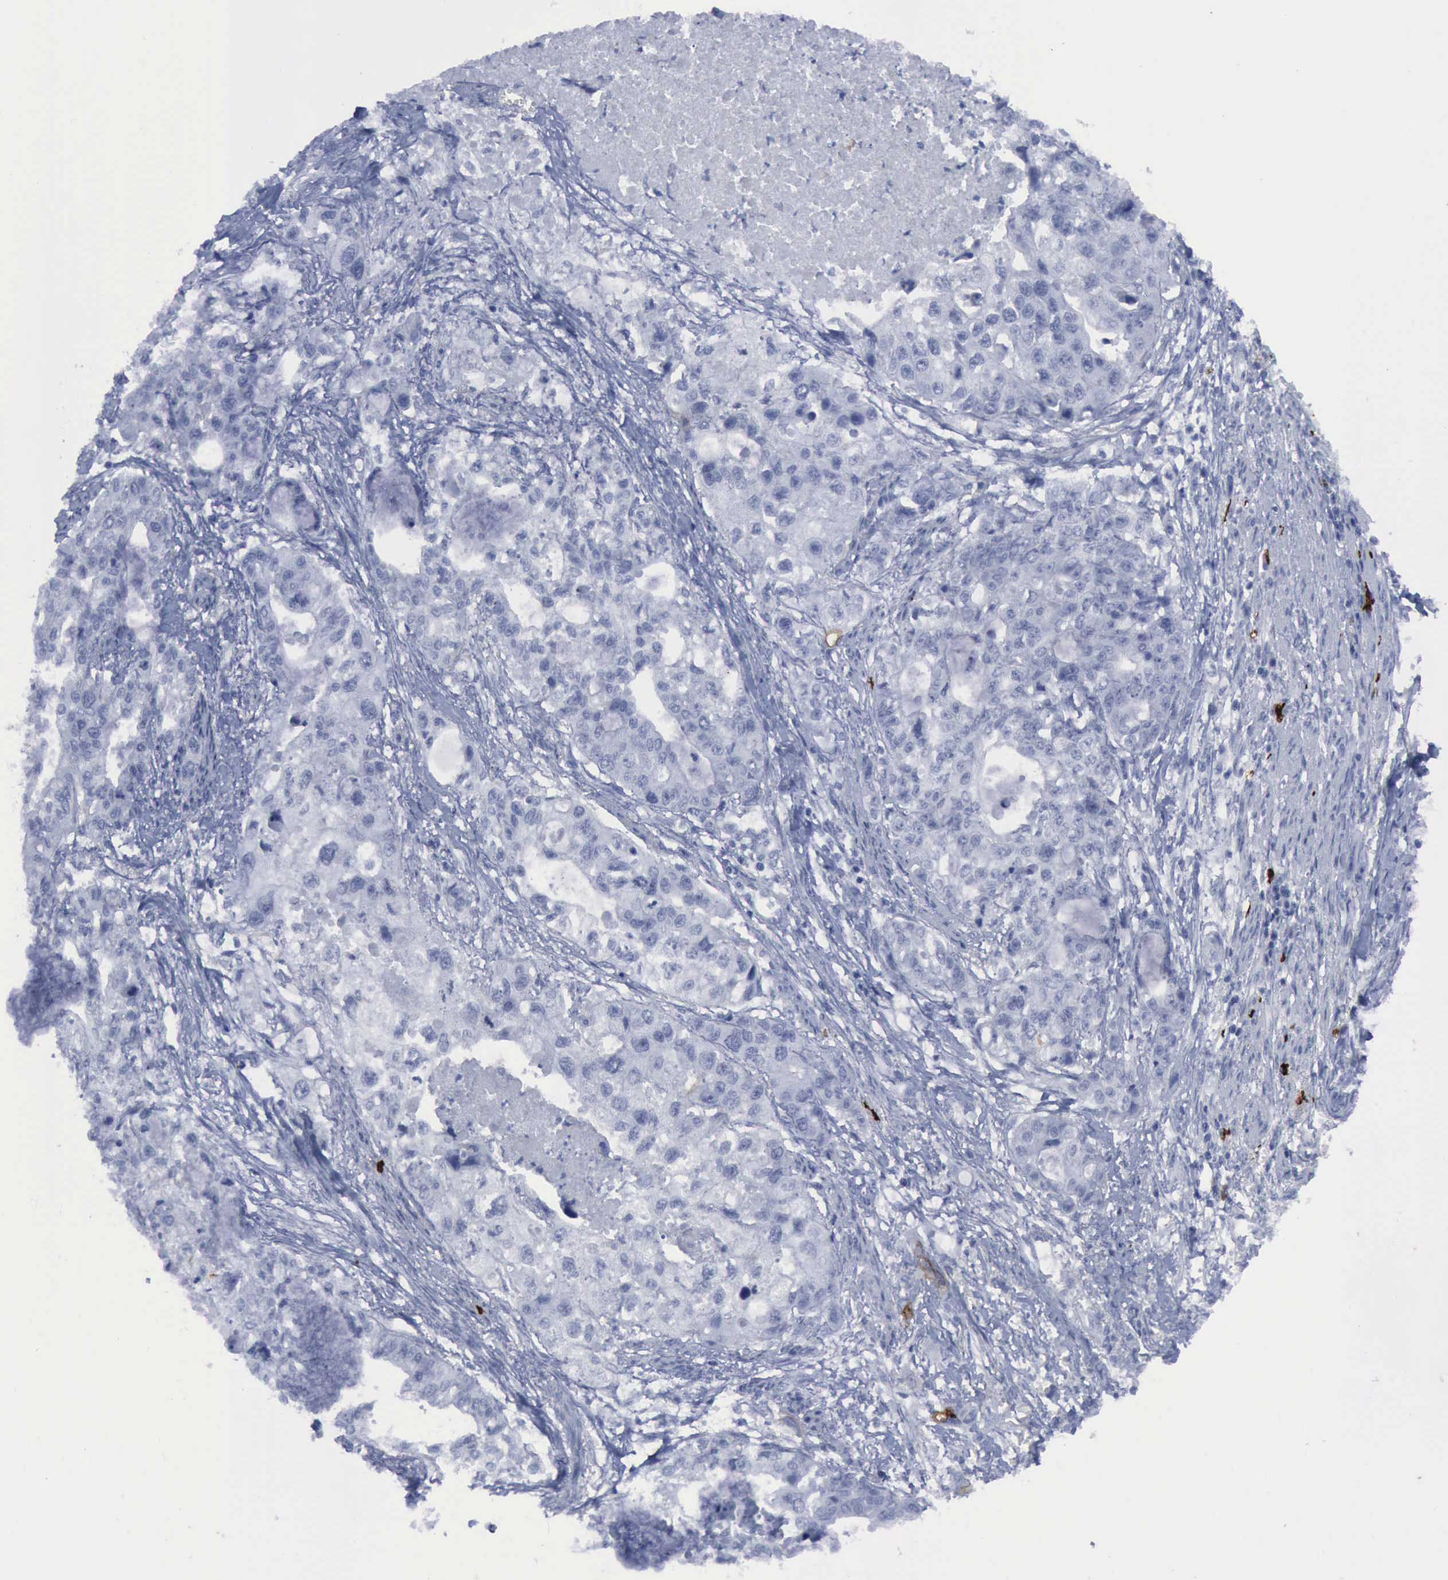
{"staining": {"intensity": "negative", "quantity": "none", "location": "none"}, "tissue": "stomach cancer", "cell_type": "Tumor cells", "image_type": "cancer", "snomed": [{"axis": "morphology", "description": "Adenocarcinoma, NOS"}, {"axis": "topography", "description": "Stomach, upper"}], "caption": "The immunohistochemistry (IHC) micrograph has no significant expression in tumor cells of stomach cancer tissue.", "gene": "NGFR", "patient": {"sex": "female", "age": 52}}